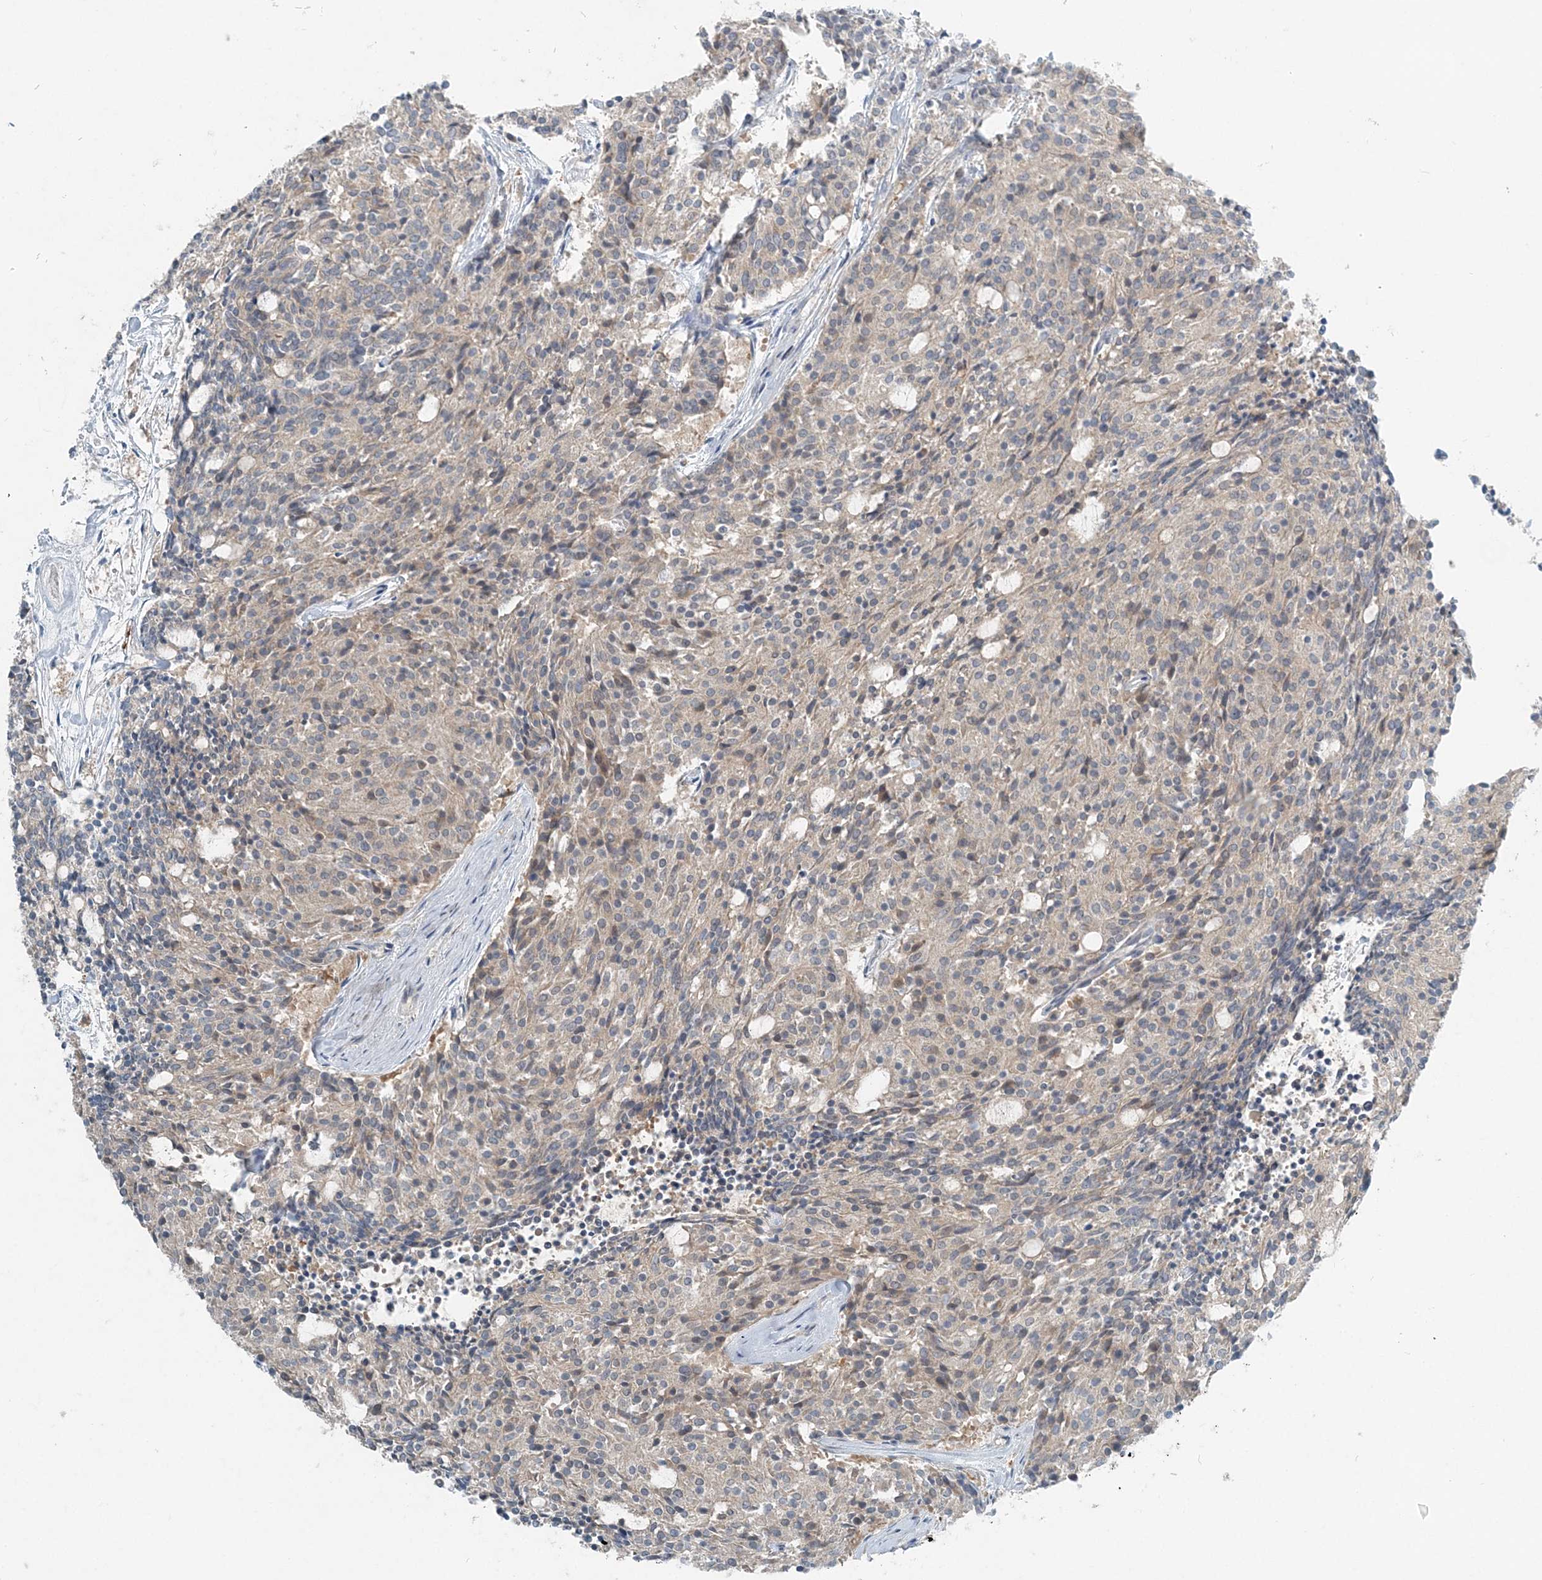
{"staining": {"intensity": "weak", "quantity": "<25%", "location": "cytoplasmic/membranous"}, "tissue": "carcinoid", "cell_type": "Tumor cells", "image_type": "cancer", "snomed": [{"axis": "morphology", "description": "Carcinoid, malignant, NOS"}, {"axis": "topography", "description": "Pancreas"}], "caption": "A micrograph of carcinoid stained for a protein exhibits no brown staining in tumor cells.", "gene": "ARMH1", "patient": {"sex": "female", "age": 54}}